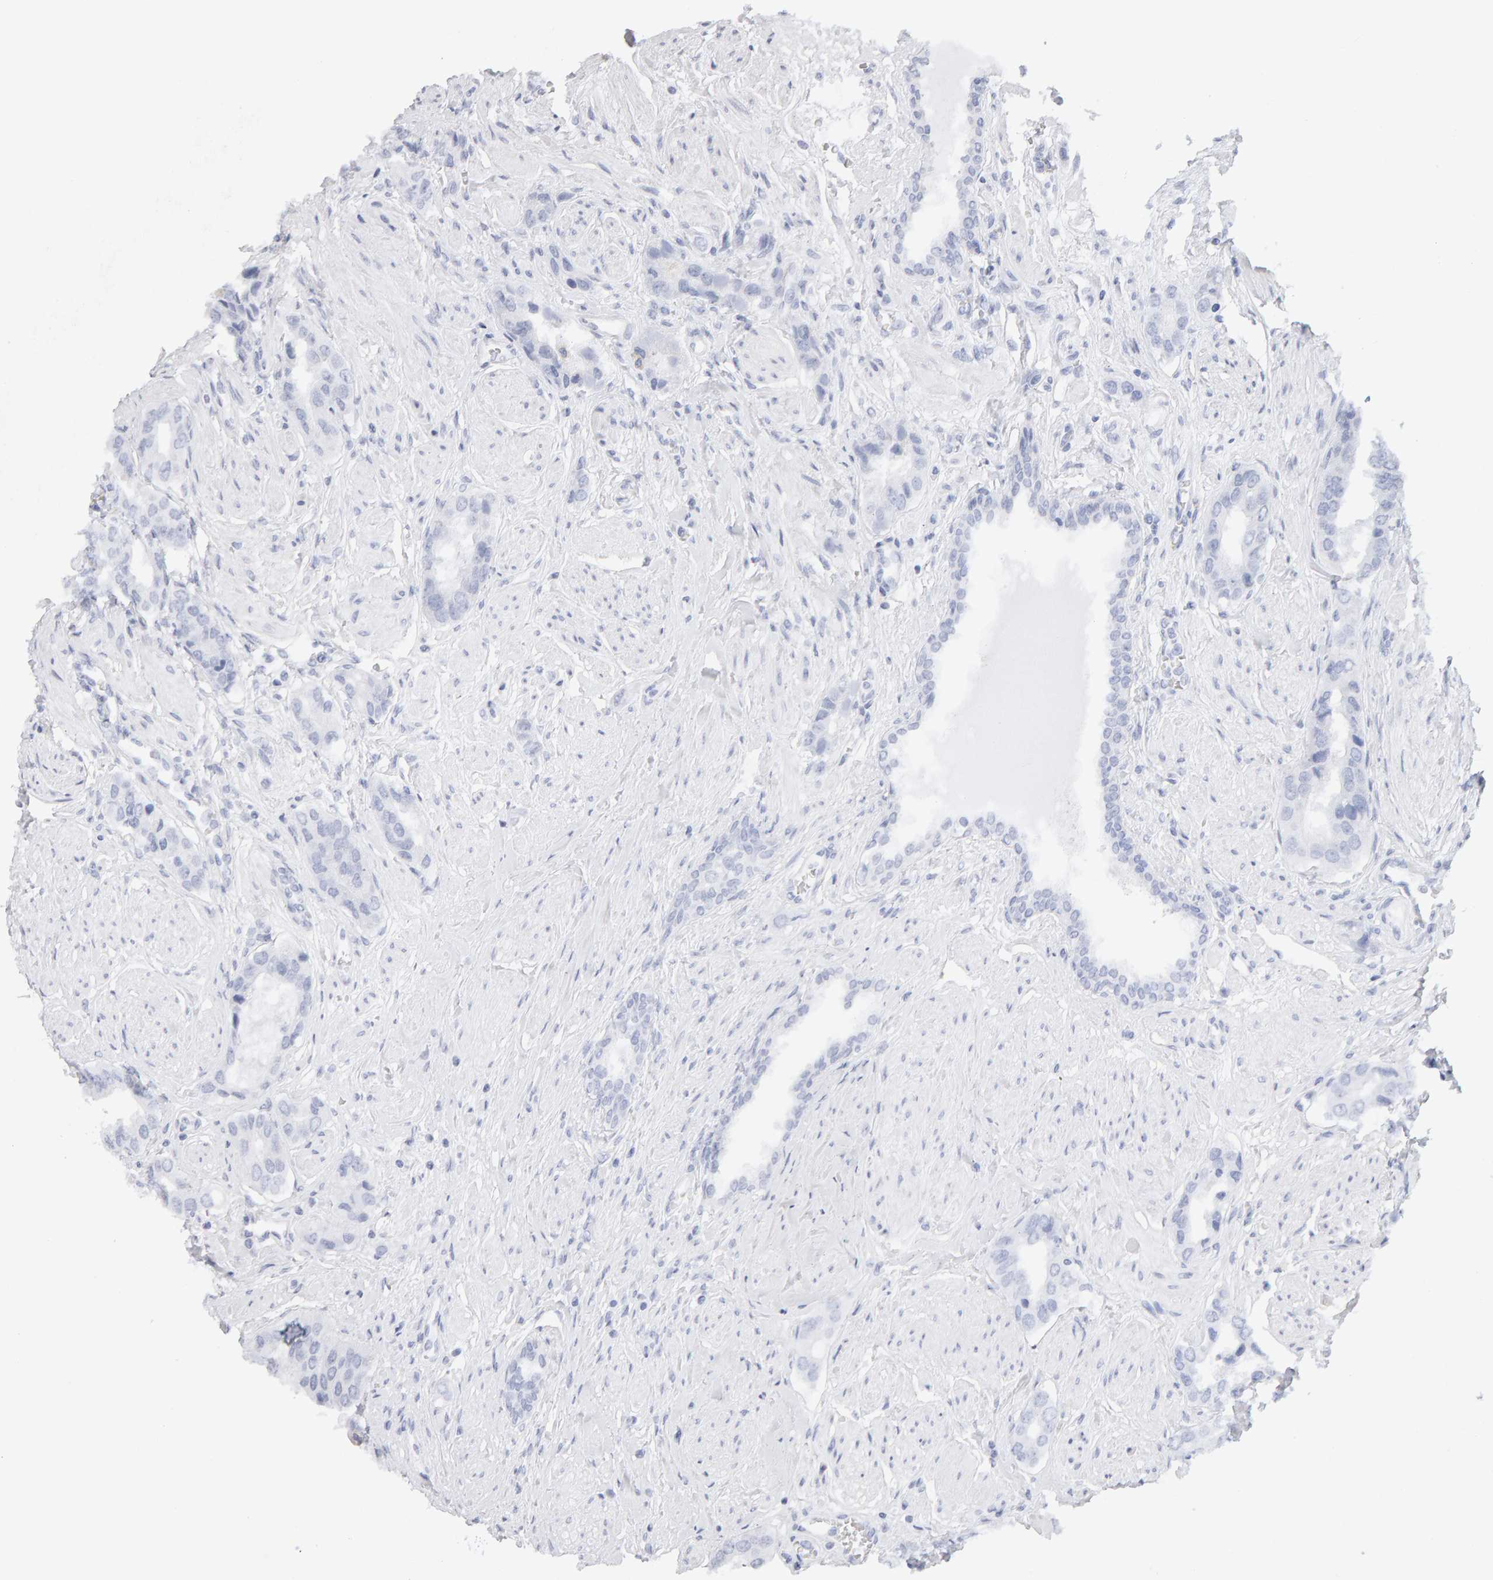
{"staining": {"intensity": "negative", "quantity": "none", "location": "none"}, "tissue": "prostate cancer", "cell_type": "Tumor cells", "image_type": "cancer", "snomed": [{"axis": "morphology", "description": "Adenocarcinoma, High grade"}, {"axis": "topography", "description": "Prostate"}], "caption": "This is a histopathology image of immunohistochemistry (IHC) staining of prostate cancer (adenocarcinoma (high-grade)), which shows no expression in tumor cells.", "gene": "METRNL", "patient": {"sex": "male", "age": 52}}